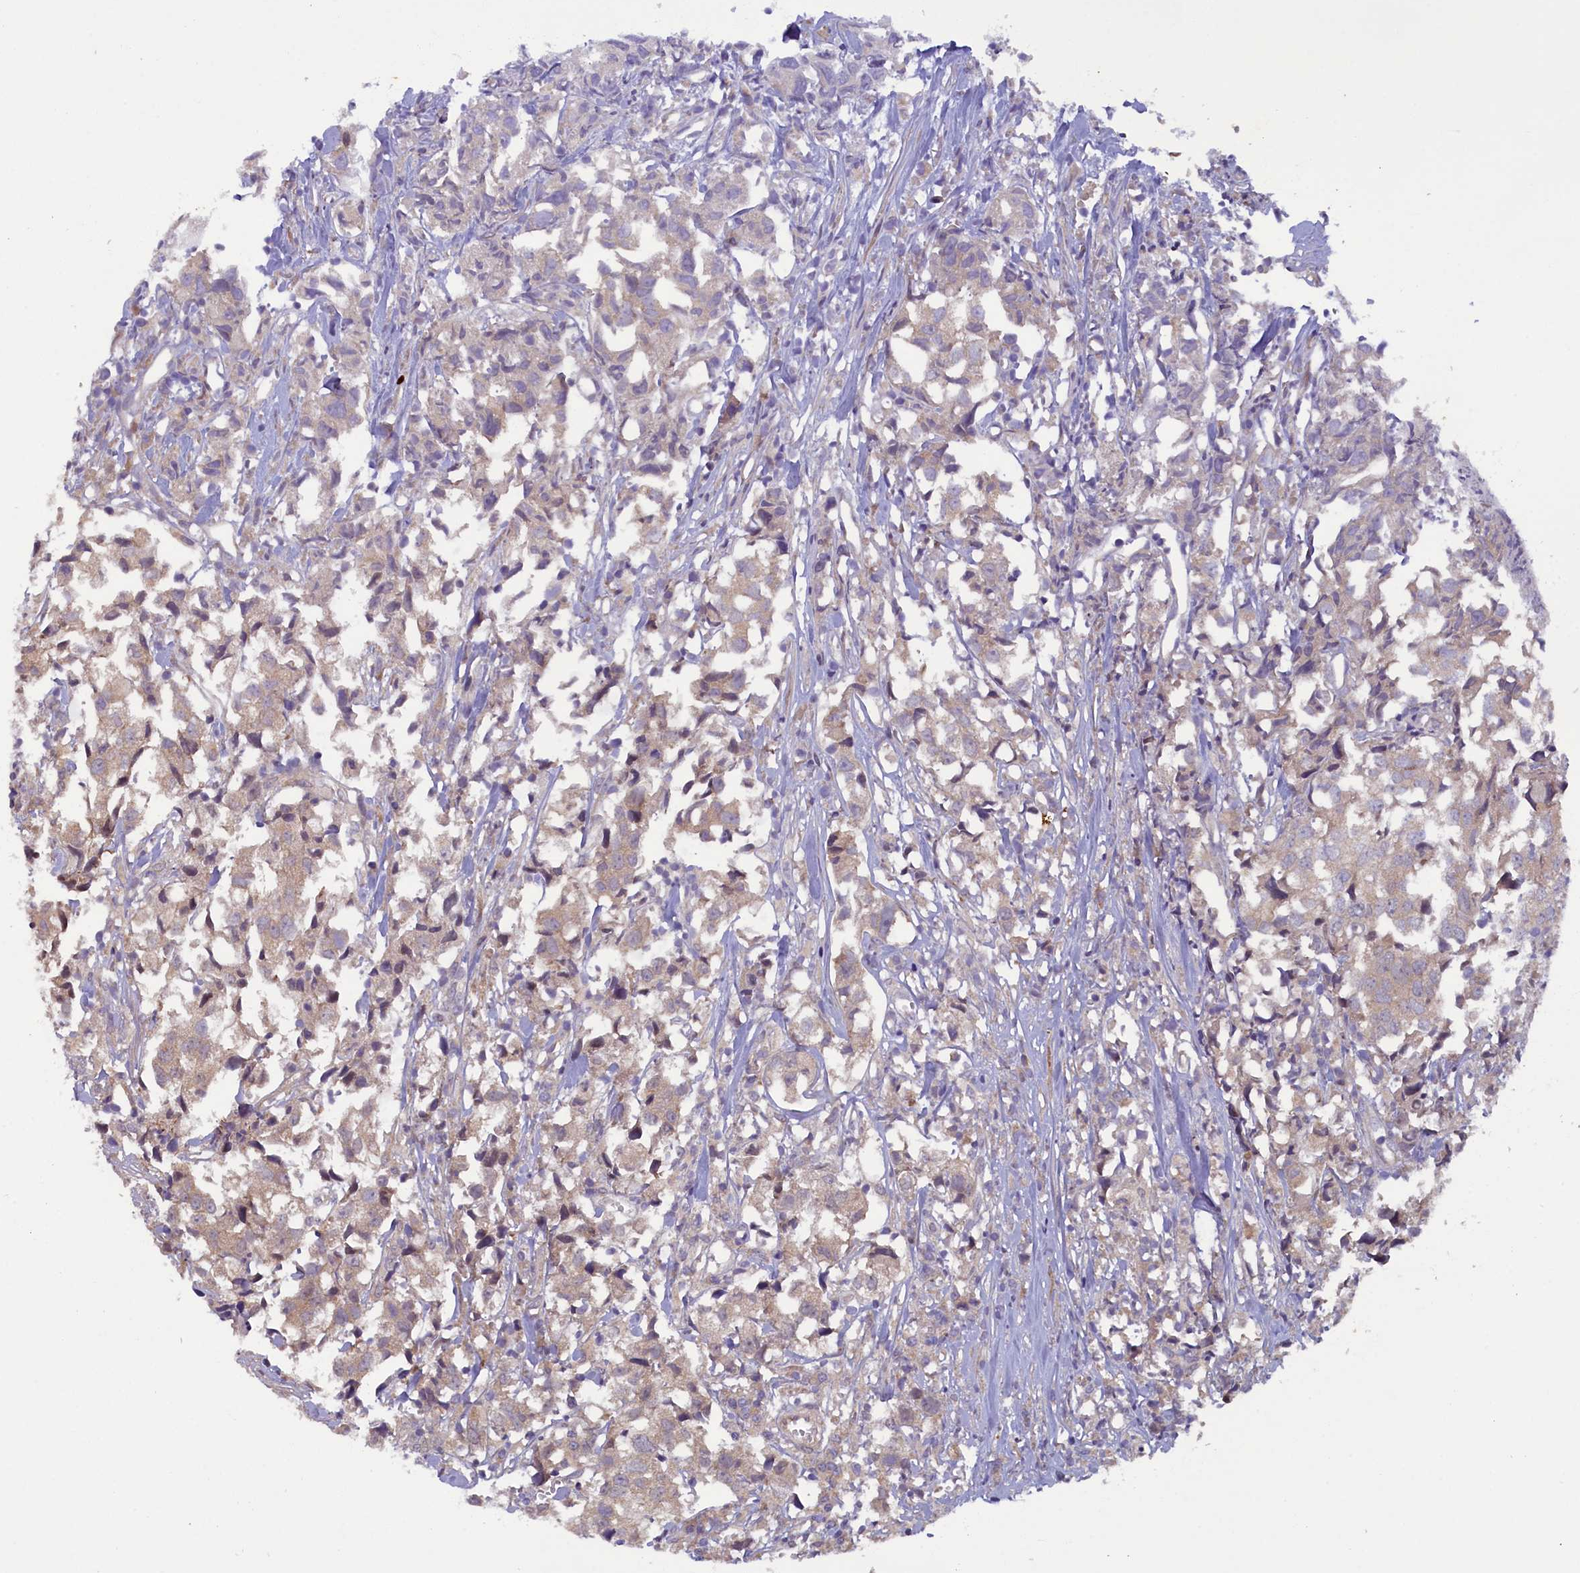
{"staining": {"intensity": "weak", "quantity": "25%-75%", "location": "cytoplasmic/membranous"}, "tissue": "urothelial cancer", "cell_type": "Tumor cells", "image_type": "cancer", "snomed": [{"axis": "morphology", "description": "Urothelial carcinoma, High grade"}, {"axis": "topography", "description": "Urinary bladder"}], "caption": "Human high-grade urothelial carcinoma stained with a protein marker exhibits weak staining in tumor cells.", "gene": "CCDC9B", "patient": {"sex": "female", "age": 75}}